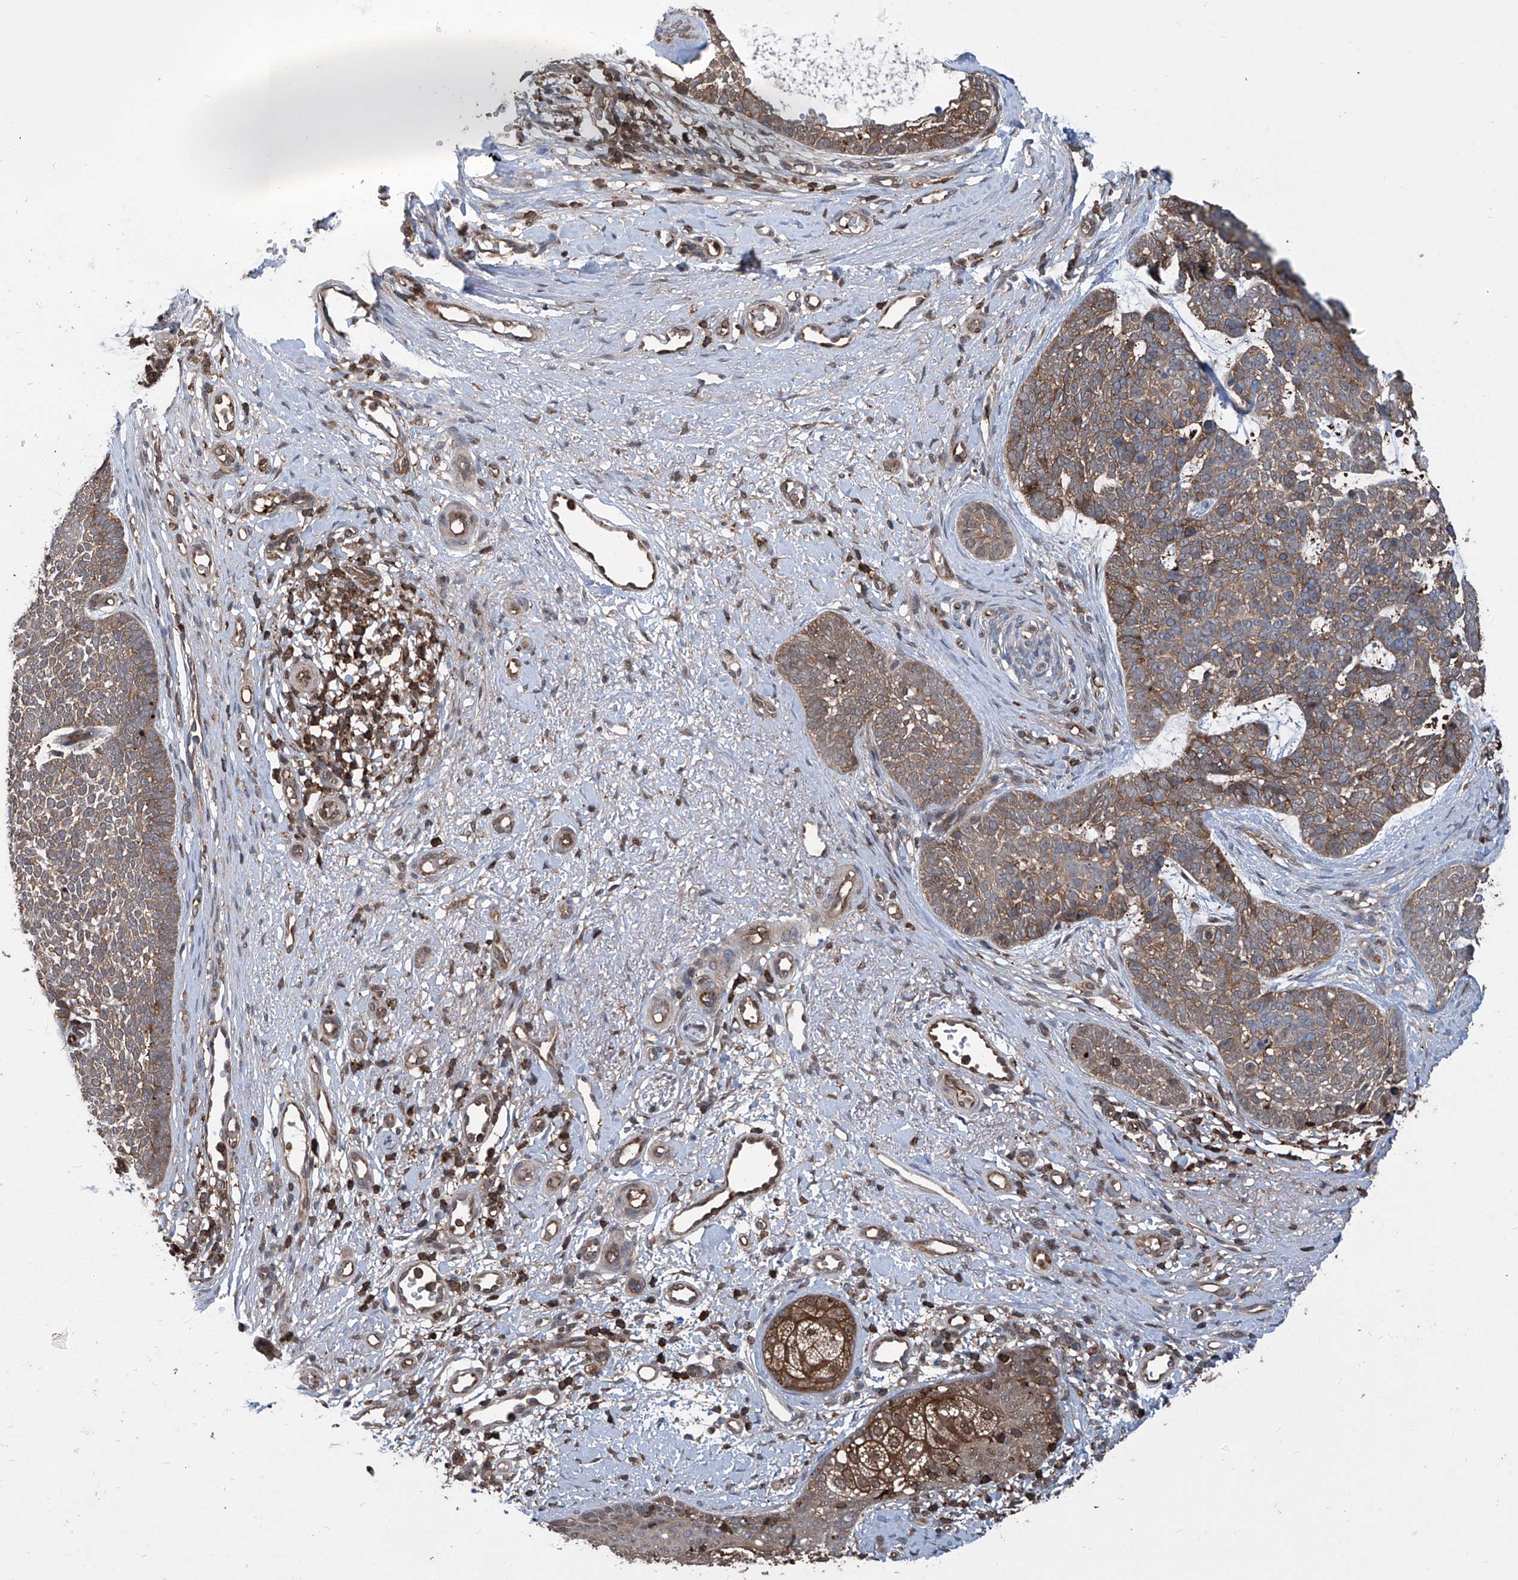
{"staining": {"intensity": "moderate", "quantity": "25%-75%", "location": "cytoplasmic/membranous"}, "tissue": "skin cancer", "cell_type": "Tumor cells", "image_type": "cancer", "snomed": [{"axis": "morphology", "description": "Basal cell carcinoma"}, {"axis": "topography", "description": "Skin"}], "caption": "About 25%-75% of tumor cells in skin basal cell carcinoma reveal moderate cytoplasmic/membranous protein expression as visualized by brown immunohistochemical staining.", "gene": "PSMB1", "patient": {"sex": "female", "age": 81}}